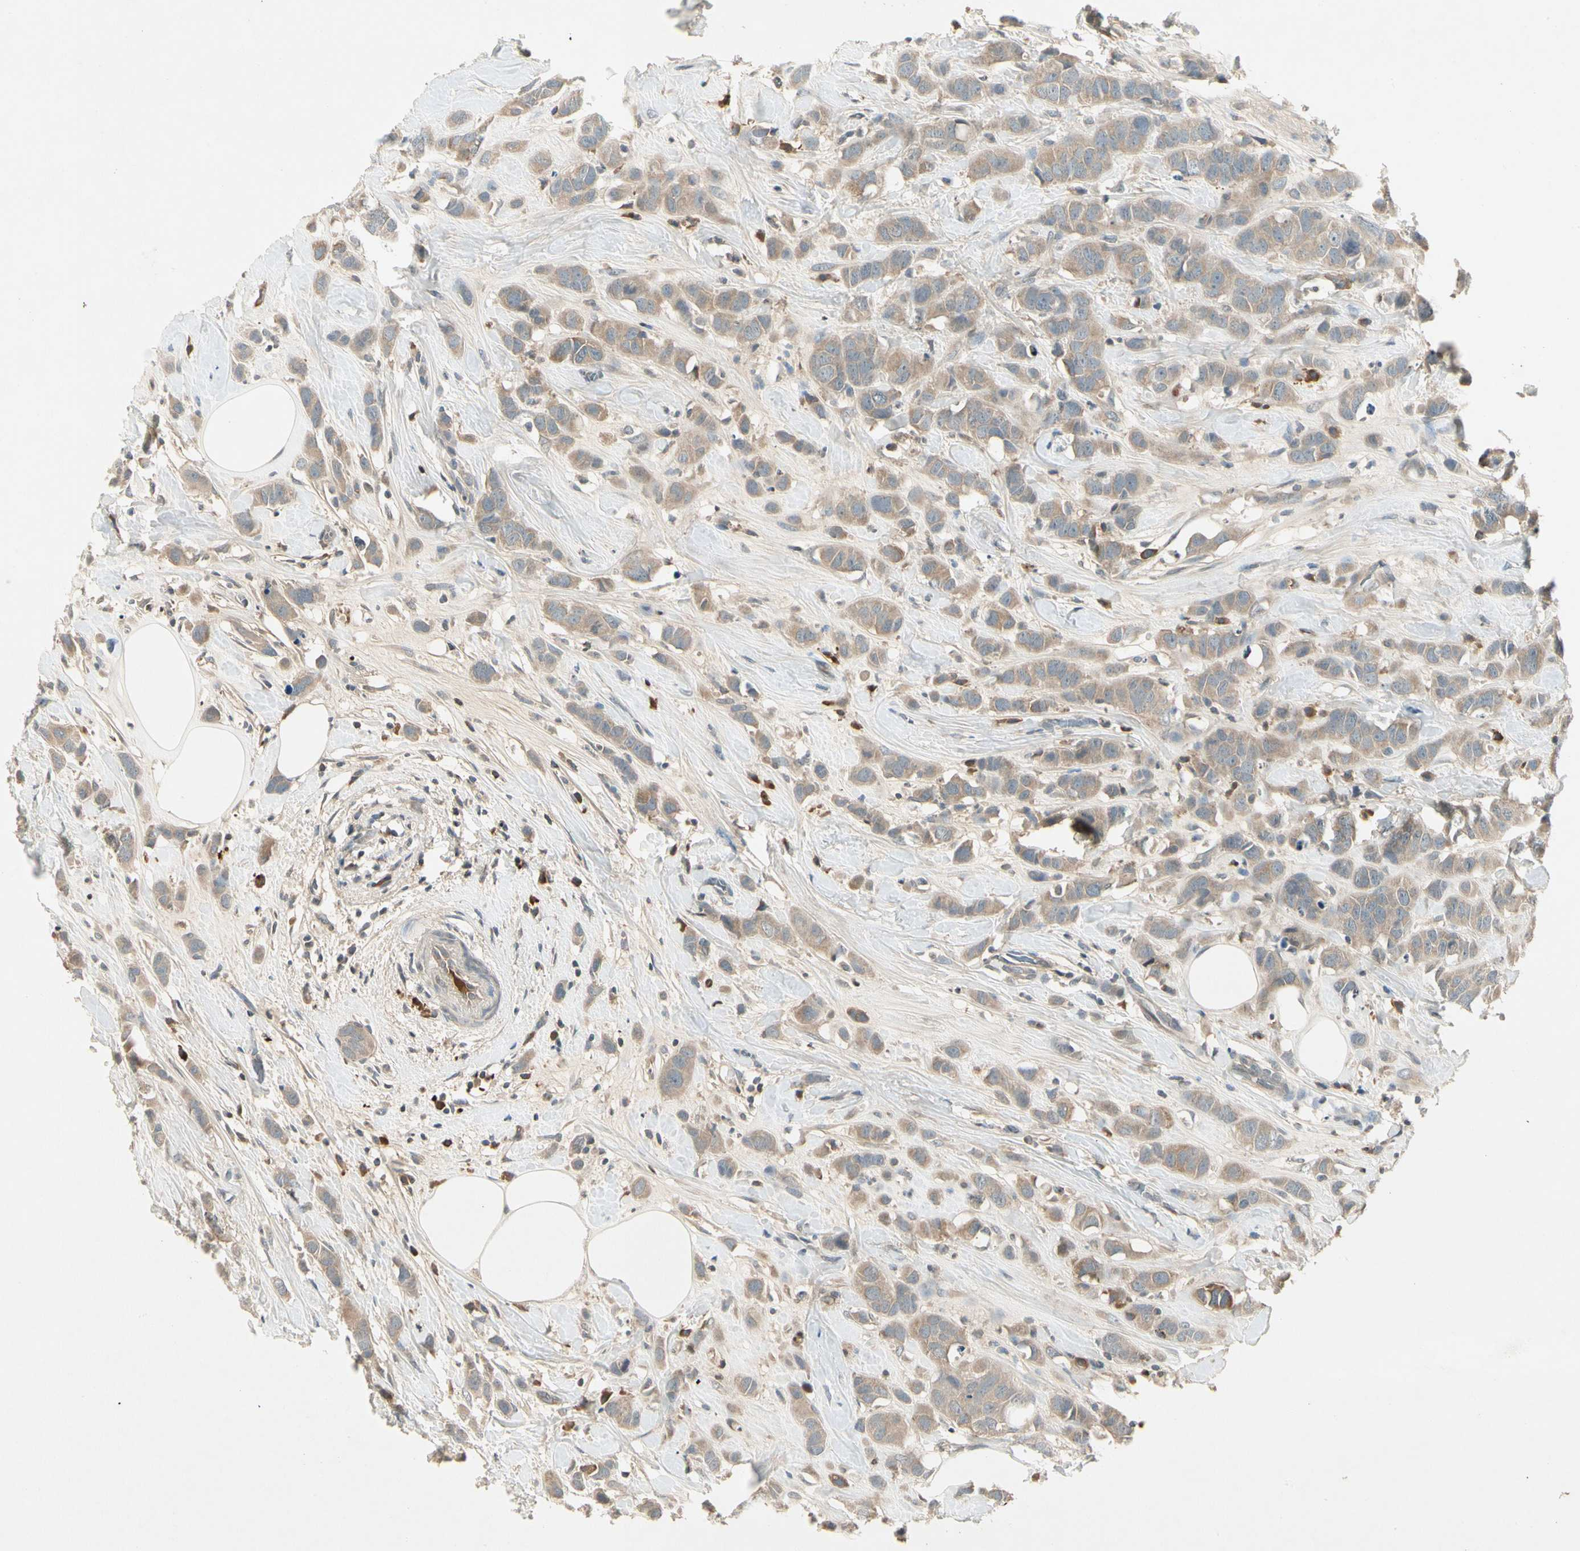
{"staining": {"intensity": "moderate", "quantity": ">75%", "location": "cytoplasmic/membranous"}, "tissue": "breast cancer", "cell_type": "Tumor cells", "image_type": "cancer", "snomed": [{"axis": "morphology", "description": "Normal tissue, NOS"}, {"axis": "morphology", "description": "Duct carcinoma"}, {"axis": "topography", "description": "Breast"}], "caption": "Human breast intraductal carcinoma stained with a protein marker displays moderate staining in tumor cells.", "gene": "CCL4", "patient": {"sex": "female", "age": 50}}